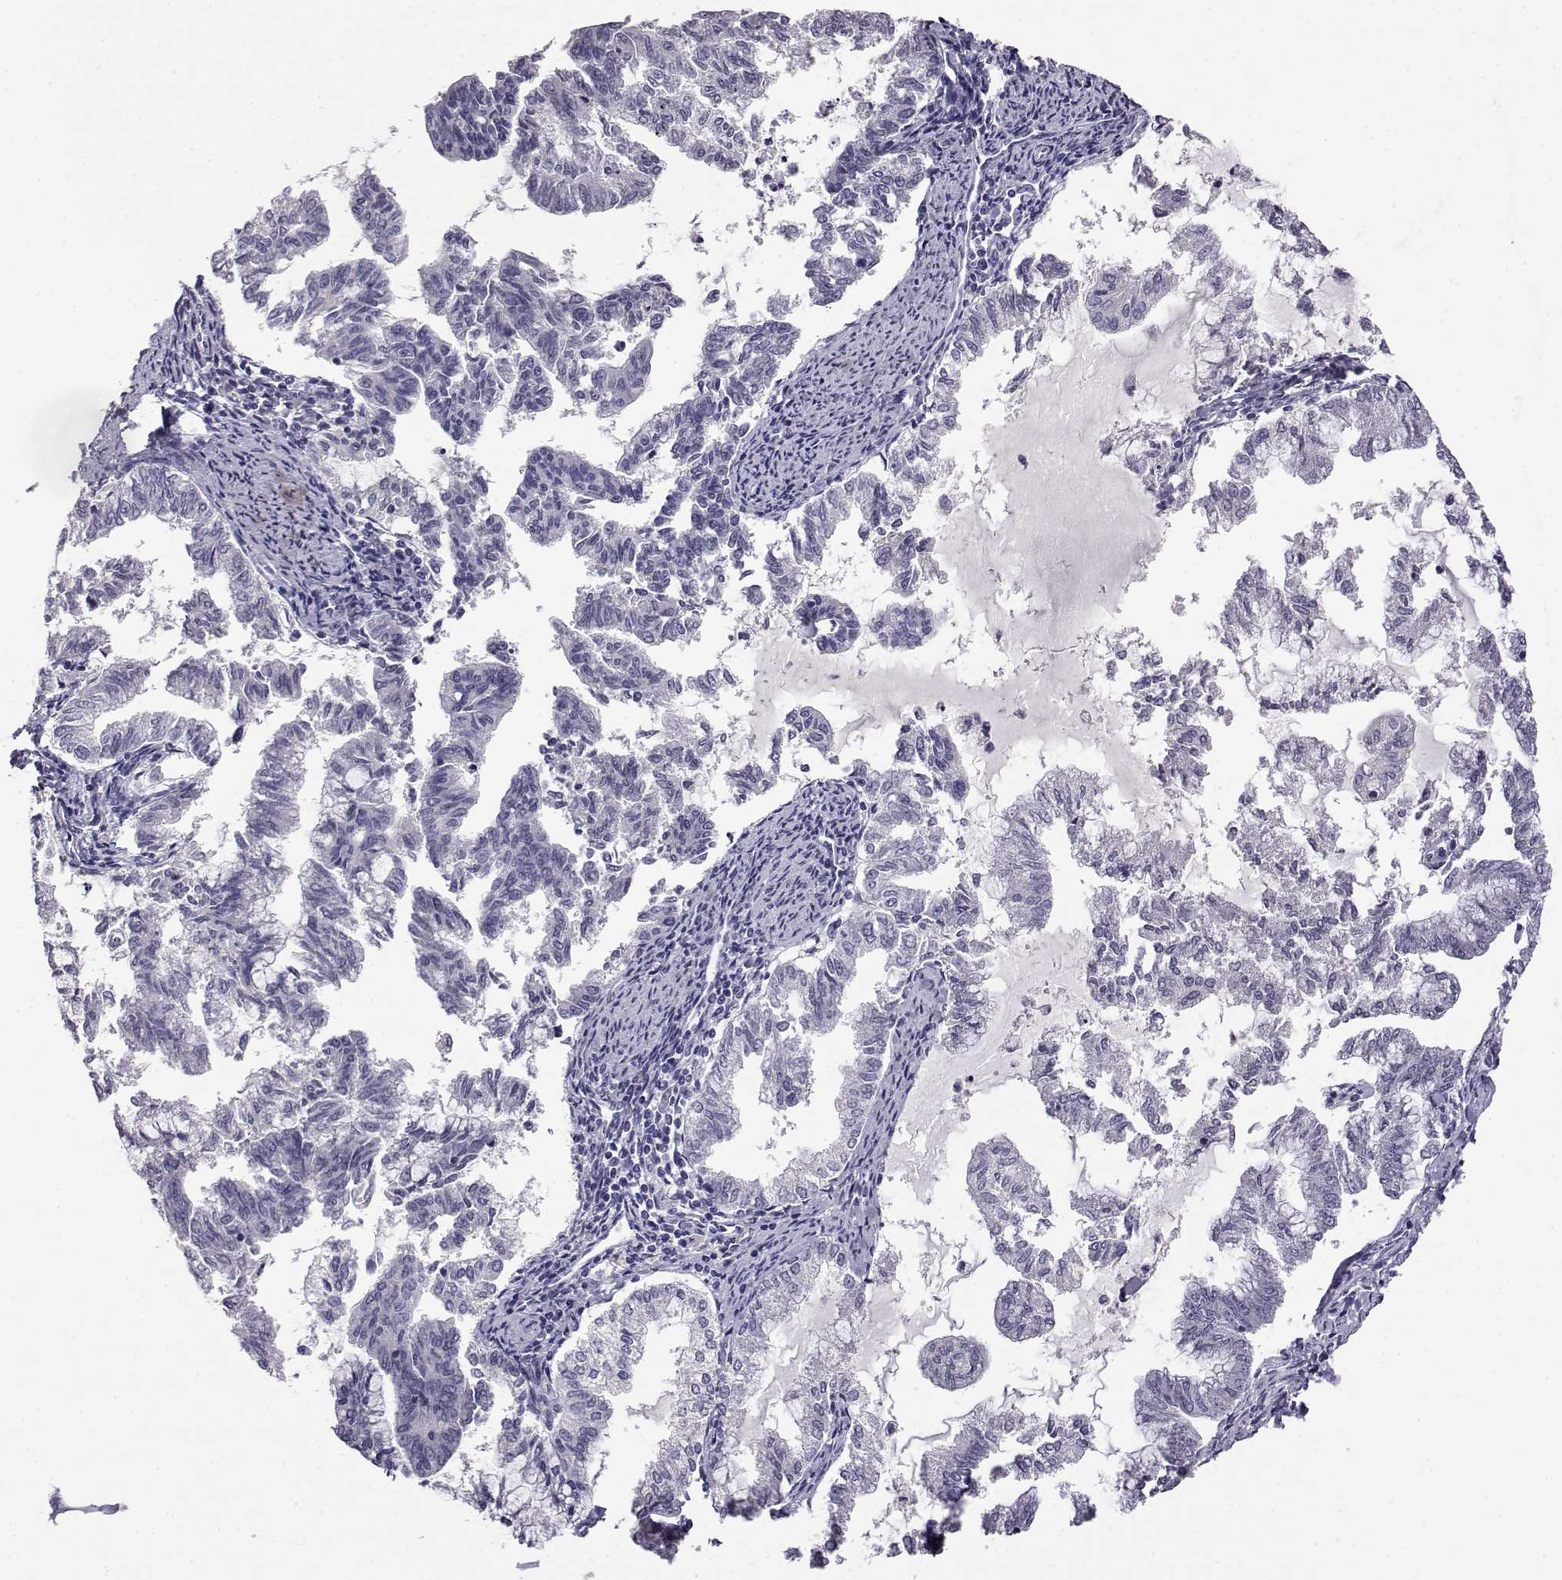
{"staining": {"intensity": "negative", "quantity": "none", "location": "none"}, "tissue": "endometrial cancer", "cell_type": "Tumor cells", "image_type": "cancer", "snomed": [{"axis": "morphology", "description": "Adenocarcinoma, NOS"}, {"axis": "topography", "description": "Endometrium"}], "caption": "Immunohistochemical staining of human endometrial cancer exhibits no significant positivity in tumor cells.", "gene": "AKR1B1", "patient": {"sex": "female", "age": 79}}